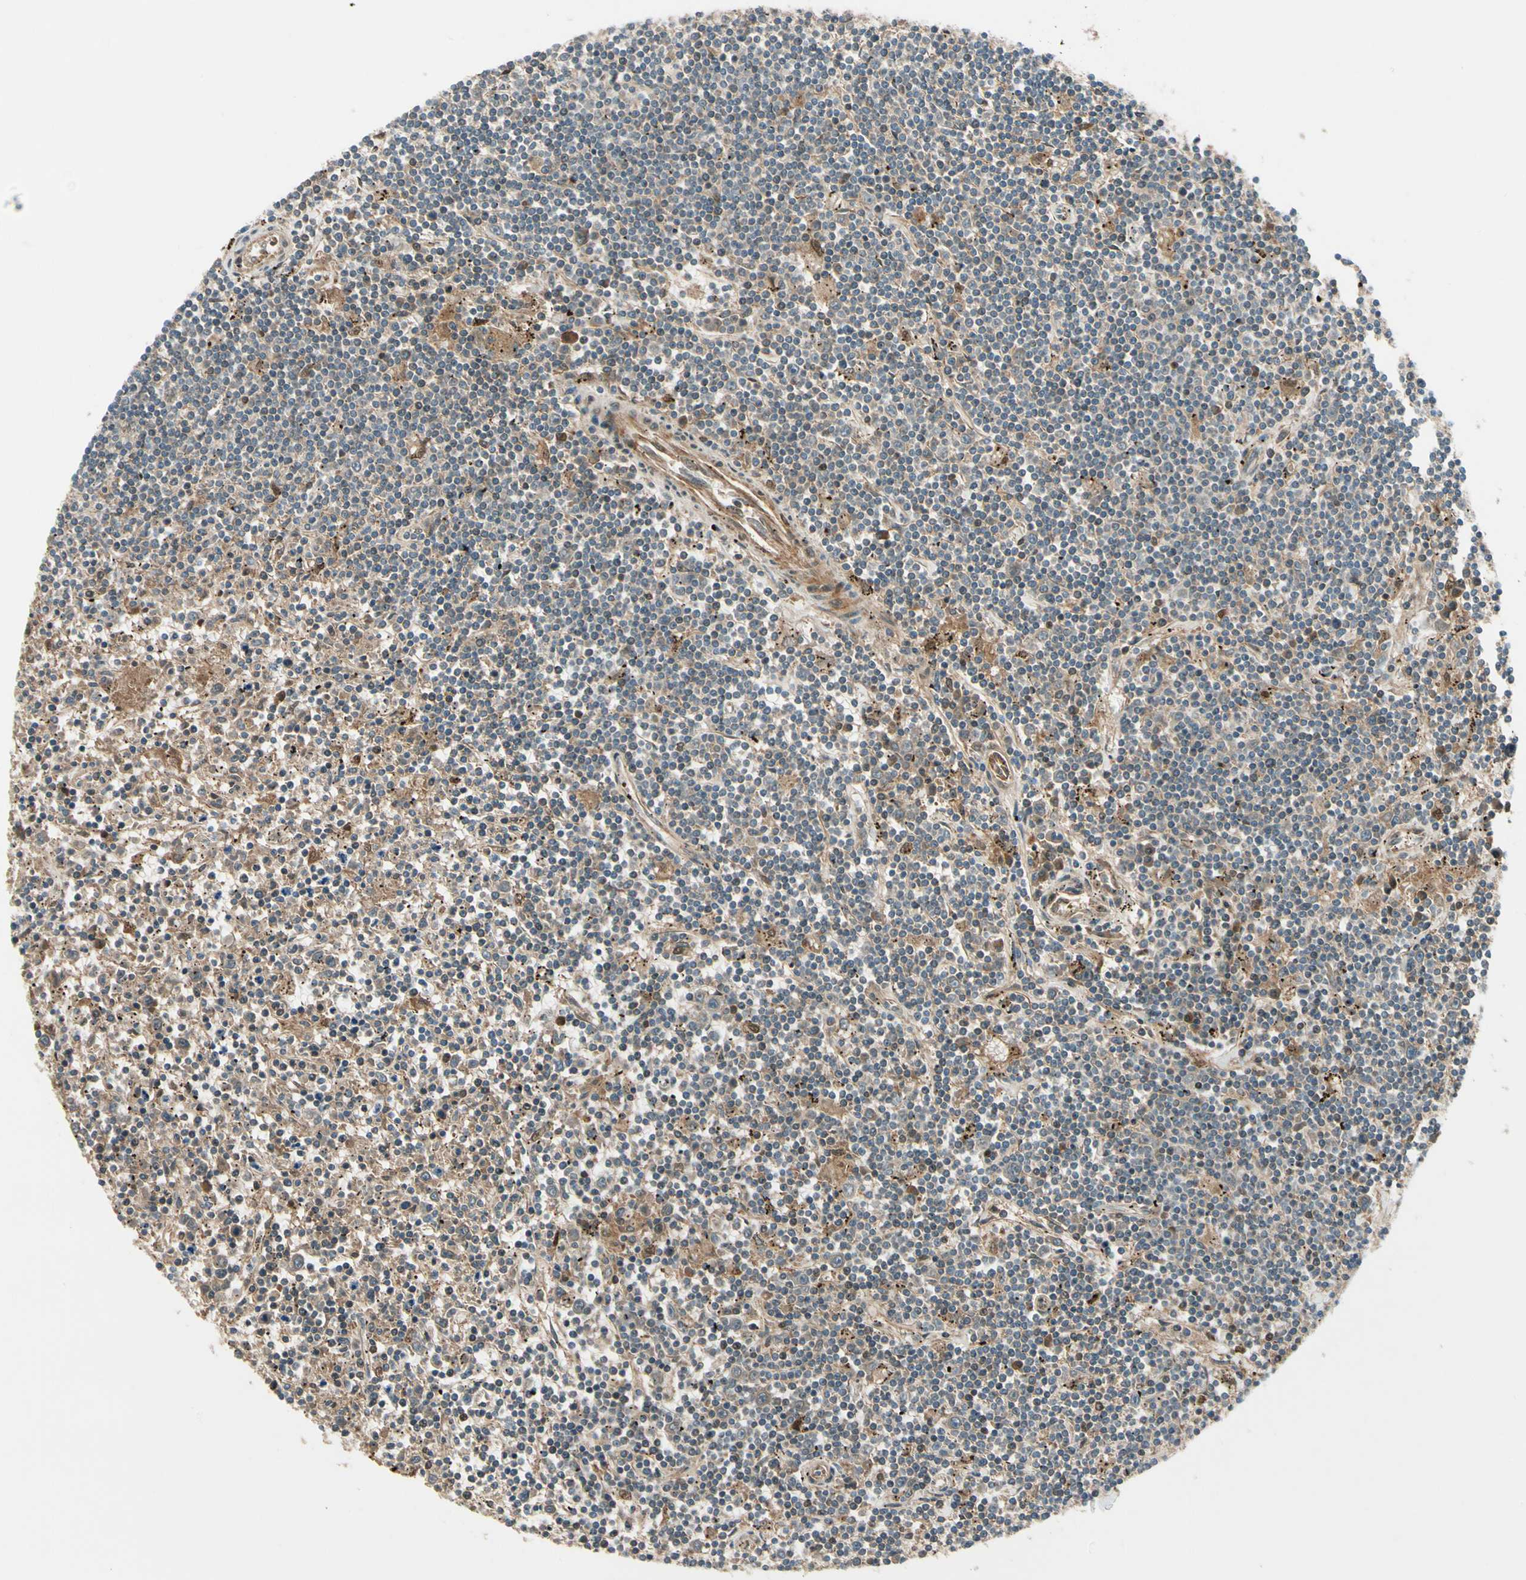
{"staining": {"intensity": "weak", "quantity": "25%-75%", "location": "cytoplasmic/membranous"}, "tissue": "lymphoma", "cell_type": "Tumor cells", "image_type": "cancer", "snomed": [{"axis": "morphology", "description": "Malignant lymphoma, non-Hodgkin's type, Low grade"}, {"axis": "topography", "description": "Spleen"}], "caption": "Tumor cells reveal weak cytoplasmic/membranous staining in approximately 25%-75% of cells in lymphoma.", "gene": "ACVR1C", "patient": {"sex": "male", "age": 76}}